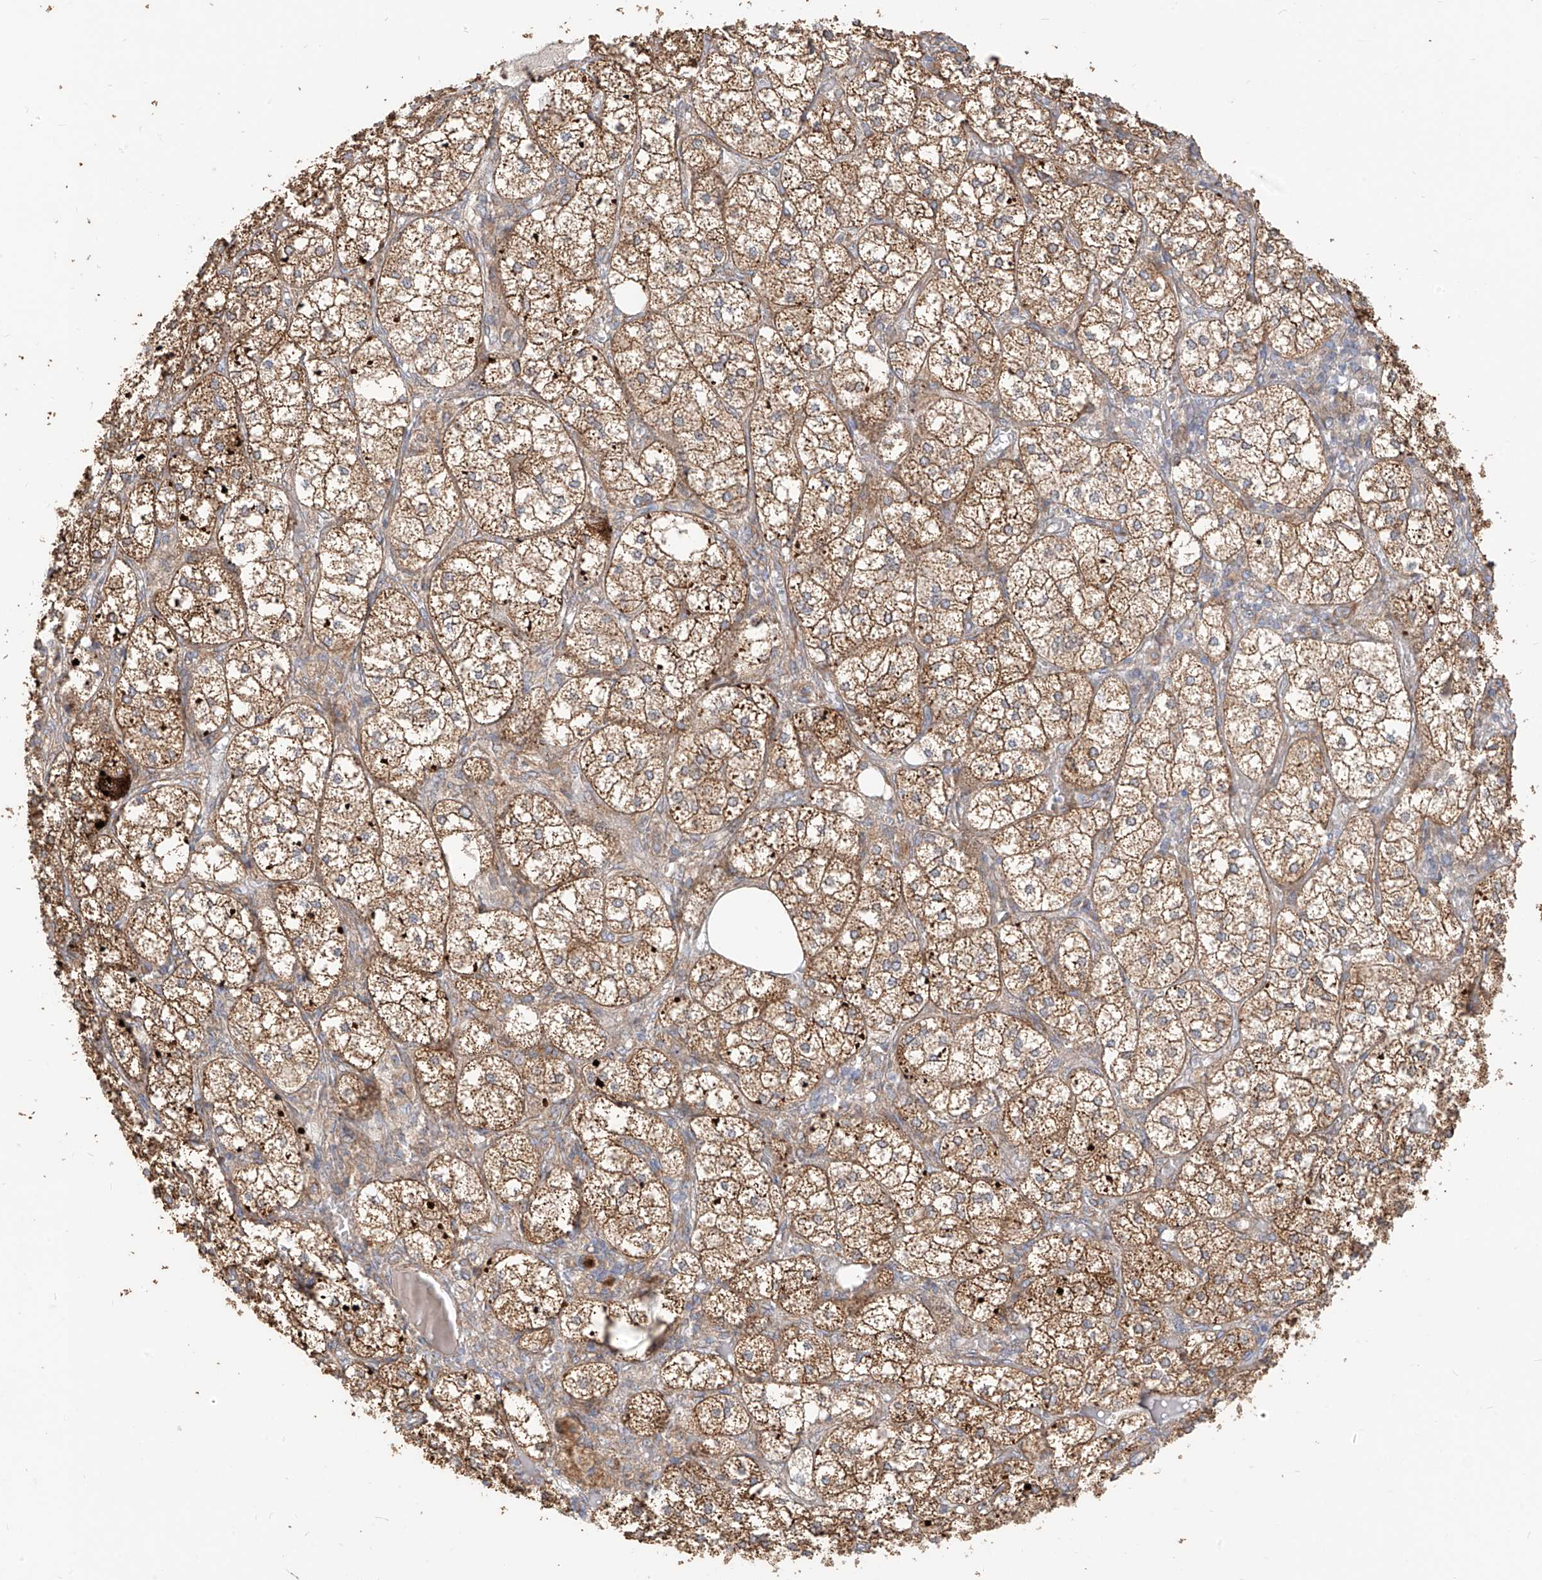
{"staining": {"intensity": "strong", "quantity": ">75%", "location": "cytoplasmic/membranous"}, "tissue": "adrenal gland", "cell_type": "Glandular cells", "image_type": "normal", "snomed": [{"axis": "morphology", "description": "Normal tissue, NOS"}, {"axis": "topography", "description": "Adrenal gland"}], "caption": "This image reveals immunohistochemistry staining of normal human adrenal gland, with high strong cytoplasmic/membranous staining in approximately >75% of glandular cells.", "gene": "PLCL1", "patient": {"sex": "female", "age": 61}}